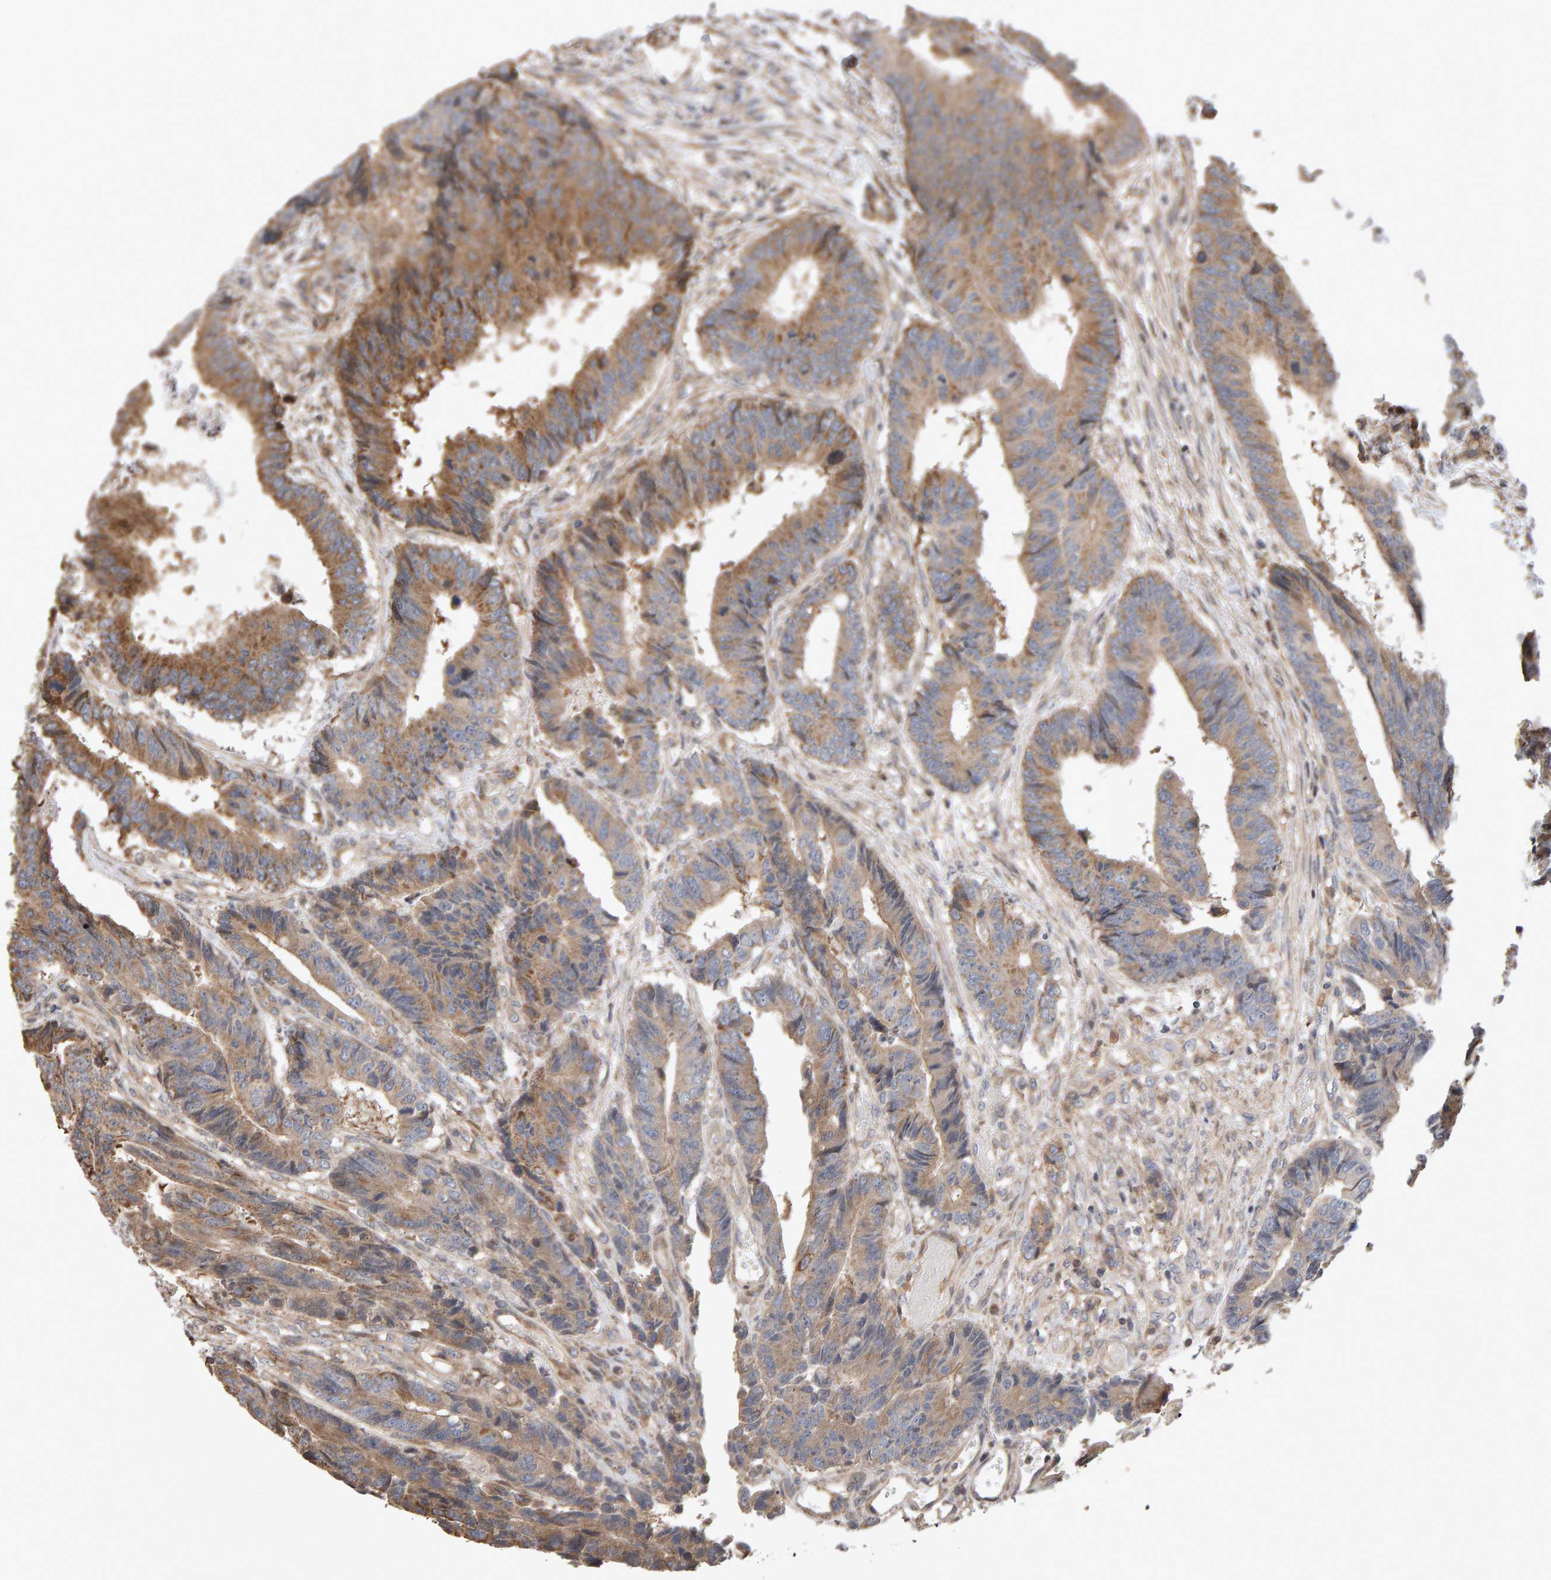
{"staining": {"intensity": "moderate", "quantity": ">75%", "location": "cytoplasmic/membranous"}, "tissue": "colorectal cancer", "cell_type": "Tumor cells", "image_type": "cancer", "snomed": [{"axis": "morphology", "description": "Adenocarcinoma, NOS"}, {"axis": "topography", "description": "Rectum"}], "caption": "Colorectal adenocarcinoma stained for a protein exhibits moderate cytoplasmic/membranous positivity in tumor cells. The protein of interest is stained brown, and the nuclei are stained in blue (DAB IHC with brightfield microscopy, high magnification).", "gene": "LZTS1", "patient": {"sex": "male", "age": 84}}